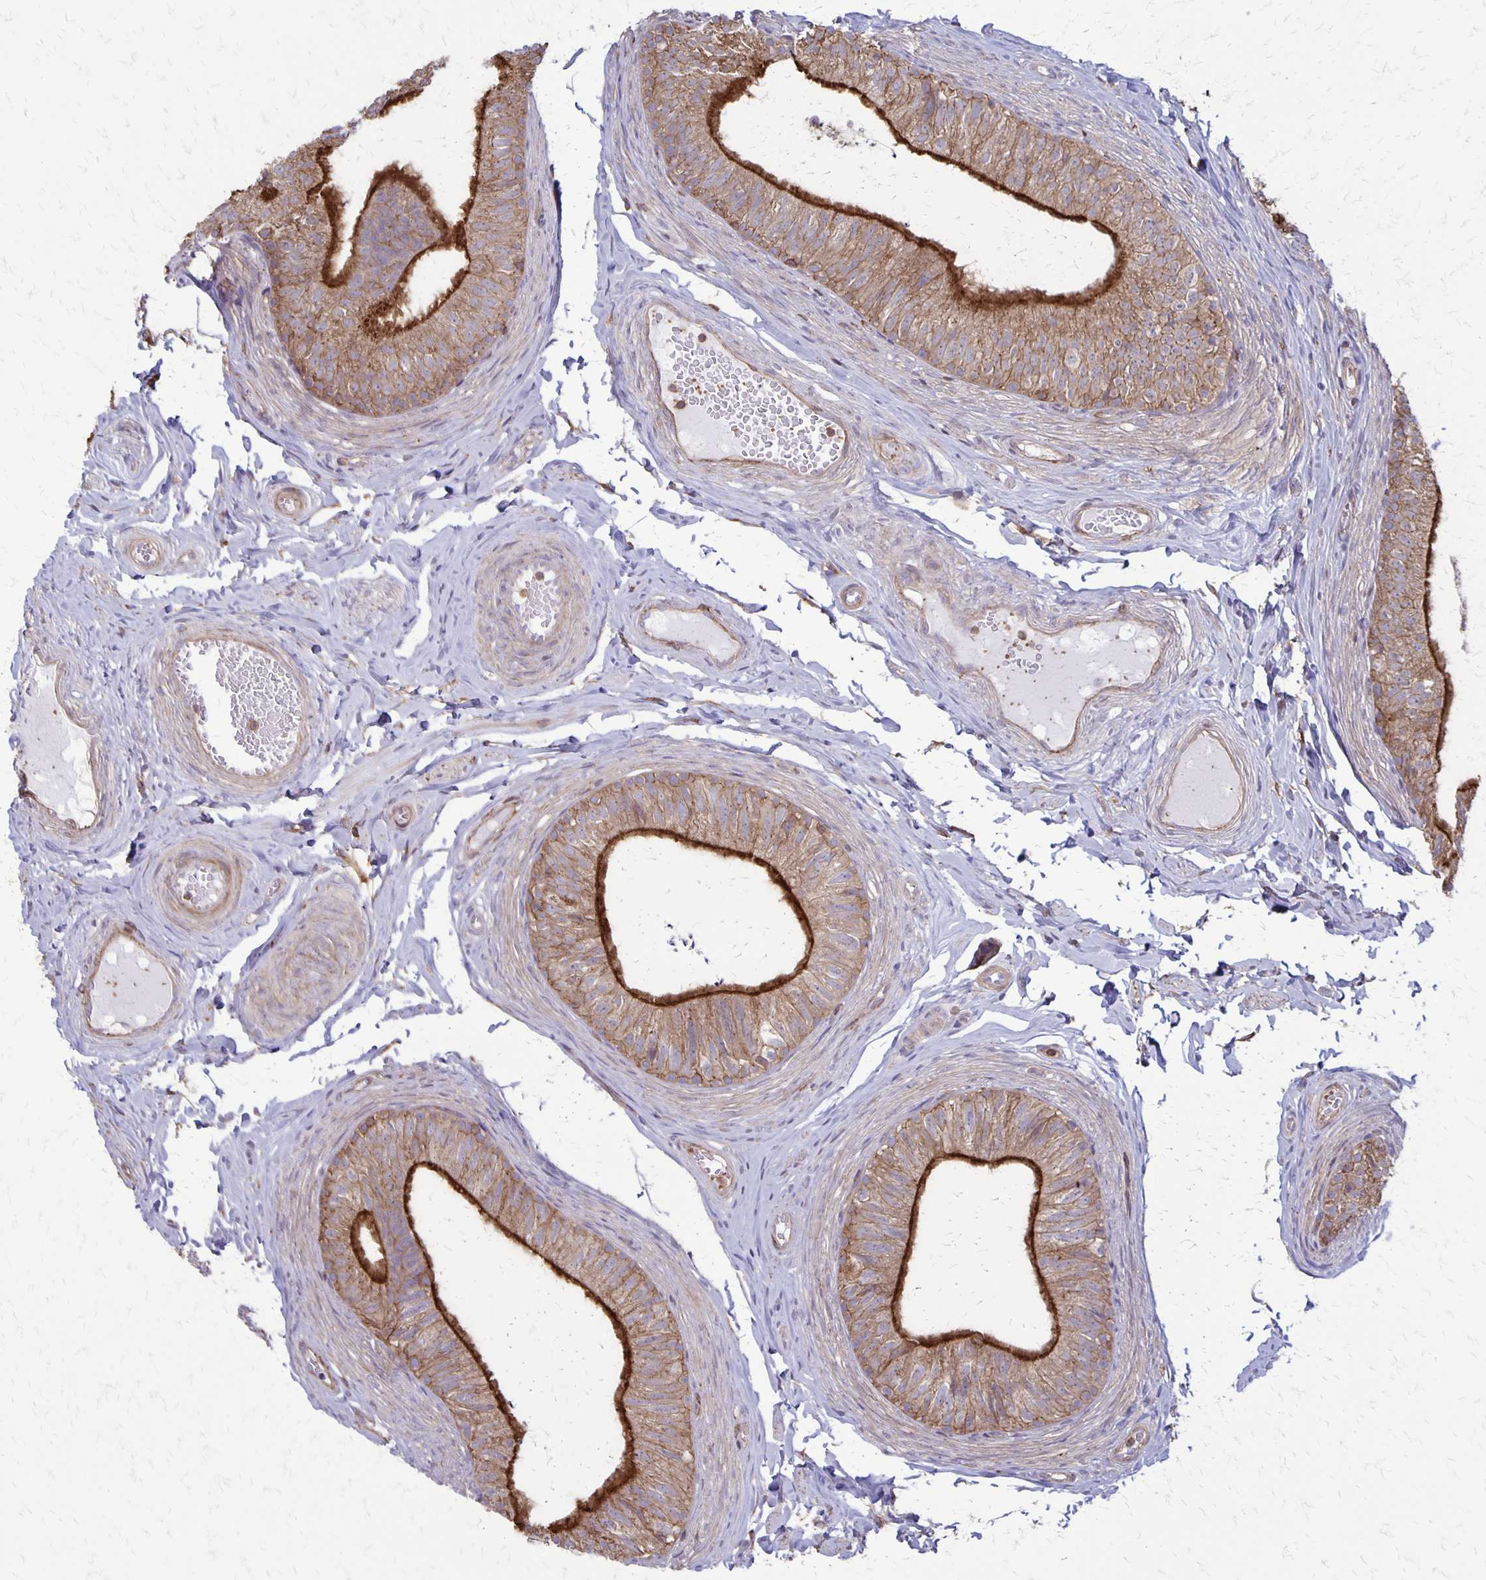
{"staining": {"intensity": "strong", "quantity": "25%-75%", "location": "cytoplasmic/membranous"}, "tissue": "epididymis", "cell_type": "Glandular cells", "image_type": "normal", "snomed": [{"axis": "morphology", "description": "Normal tissue, NOS"}, {"axis": "topography", "description": "Epididymis, spermatic cord, NOS"}, {"axis": "topography", "description": "Epididymis"}, {"axis": "topography", "description": "Peripheral nerve tissue"}], "caption": "Unremarkable epididymis displays strong cytoplasmic/membranous expression in approximately 25%-75% of glandular cells, visualized by immunohistochemistry.", "gene": "SEPTIN5", "patient": {"sex": "male", "age": 29}}